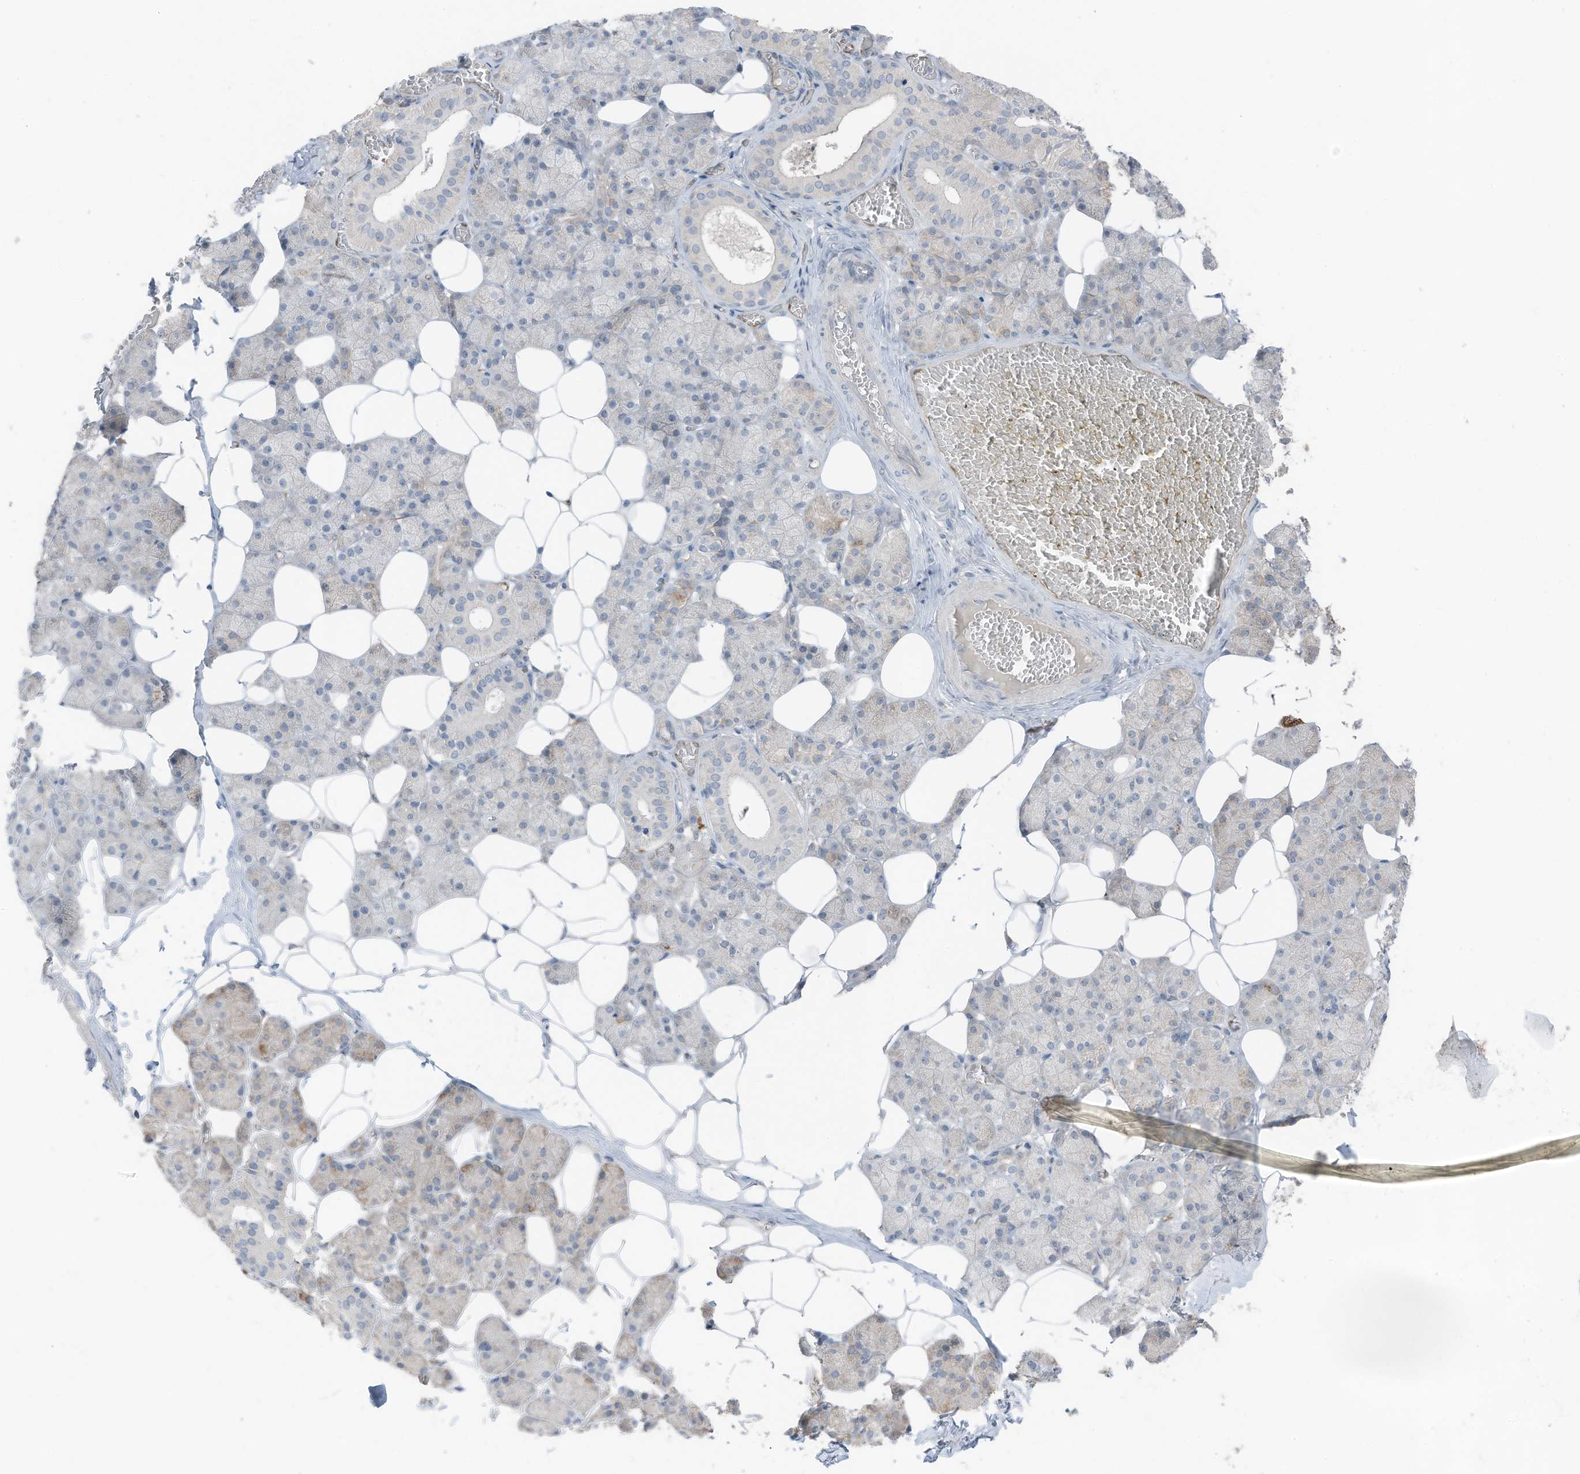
{"staining": {"intensity": "moderate", "quantity": "25%-75%", "location": "cytoplasmic/membranous"}, "tissue": "salivary gland", "cell_type": "Glandular cells", "image_type": "normal", "snomed": [{"axis": "morphology", "description": "Normal tissue, NOS"}, {"axis": "topography", "description": "Salivary gland"}], "caption": "The immunohistochemical stain labels moderate cytoplasmic/membranous expression in glandular cells of normal salivary gland.", "gene": "ARHGEF33", "patient": {"sex": "female", "age": 33}}